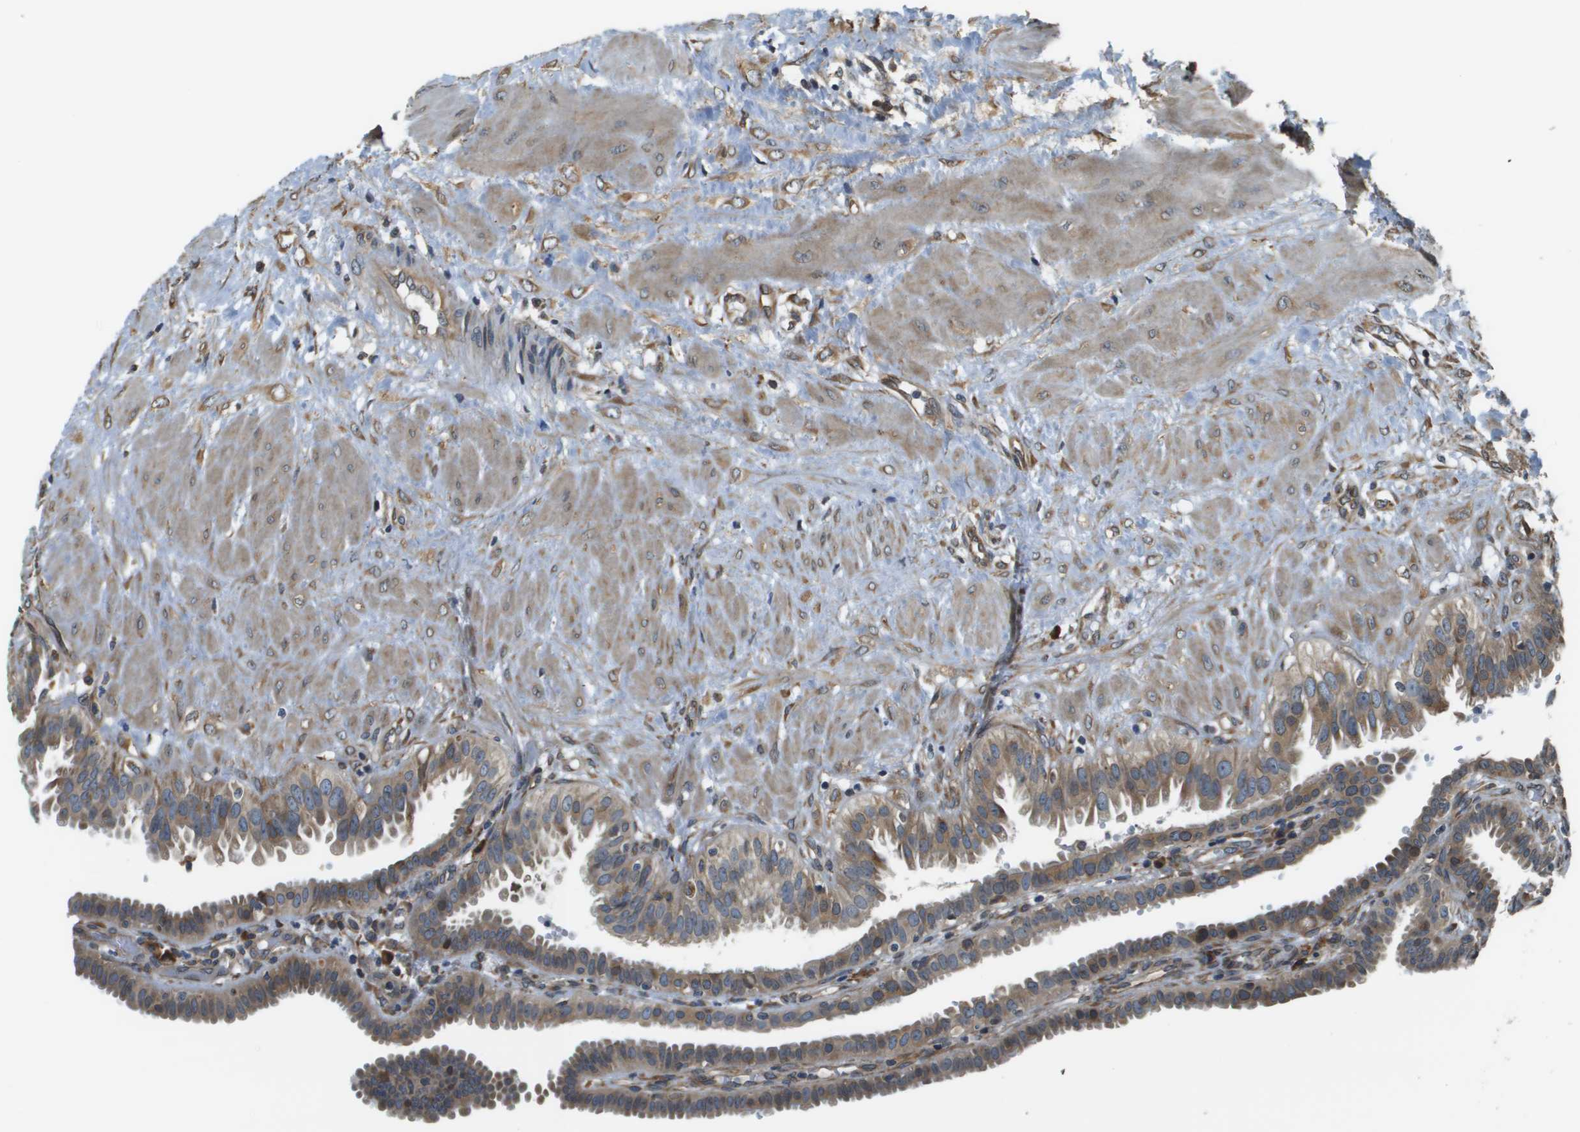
{"staining": {"intensity": "moderate", "quantity": "25%-75%", "location": "cytoplasmic/membranous"}, "tissue": "fallopian tube", "cell_type": "Glandular cells", "image_type": "normal", "snomed": [{"axis": "morphology", "description": "Normal tissue, NOS"}, {"axis": "topography", "description": "Fallopian tube"}, {"axis": "topography", "description": "Placenta"}], "caption": "Protein positivity by immunohistochemistry demonstrates moderate cytoplasmic/membranous staining in approximately 25%-75% of glandular cells in benign fallopian tube.", "gene": "SEC62", "patient": {"sex": "female", "age": 34}}